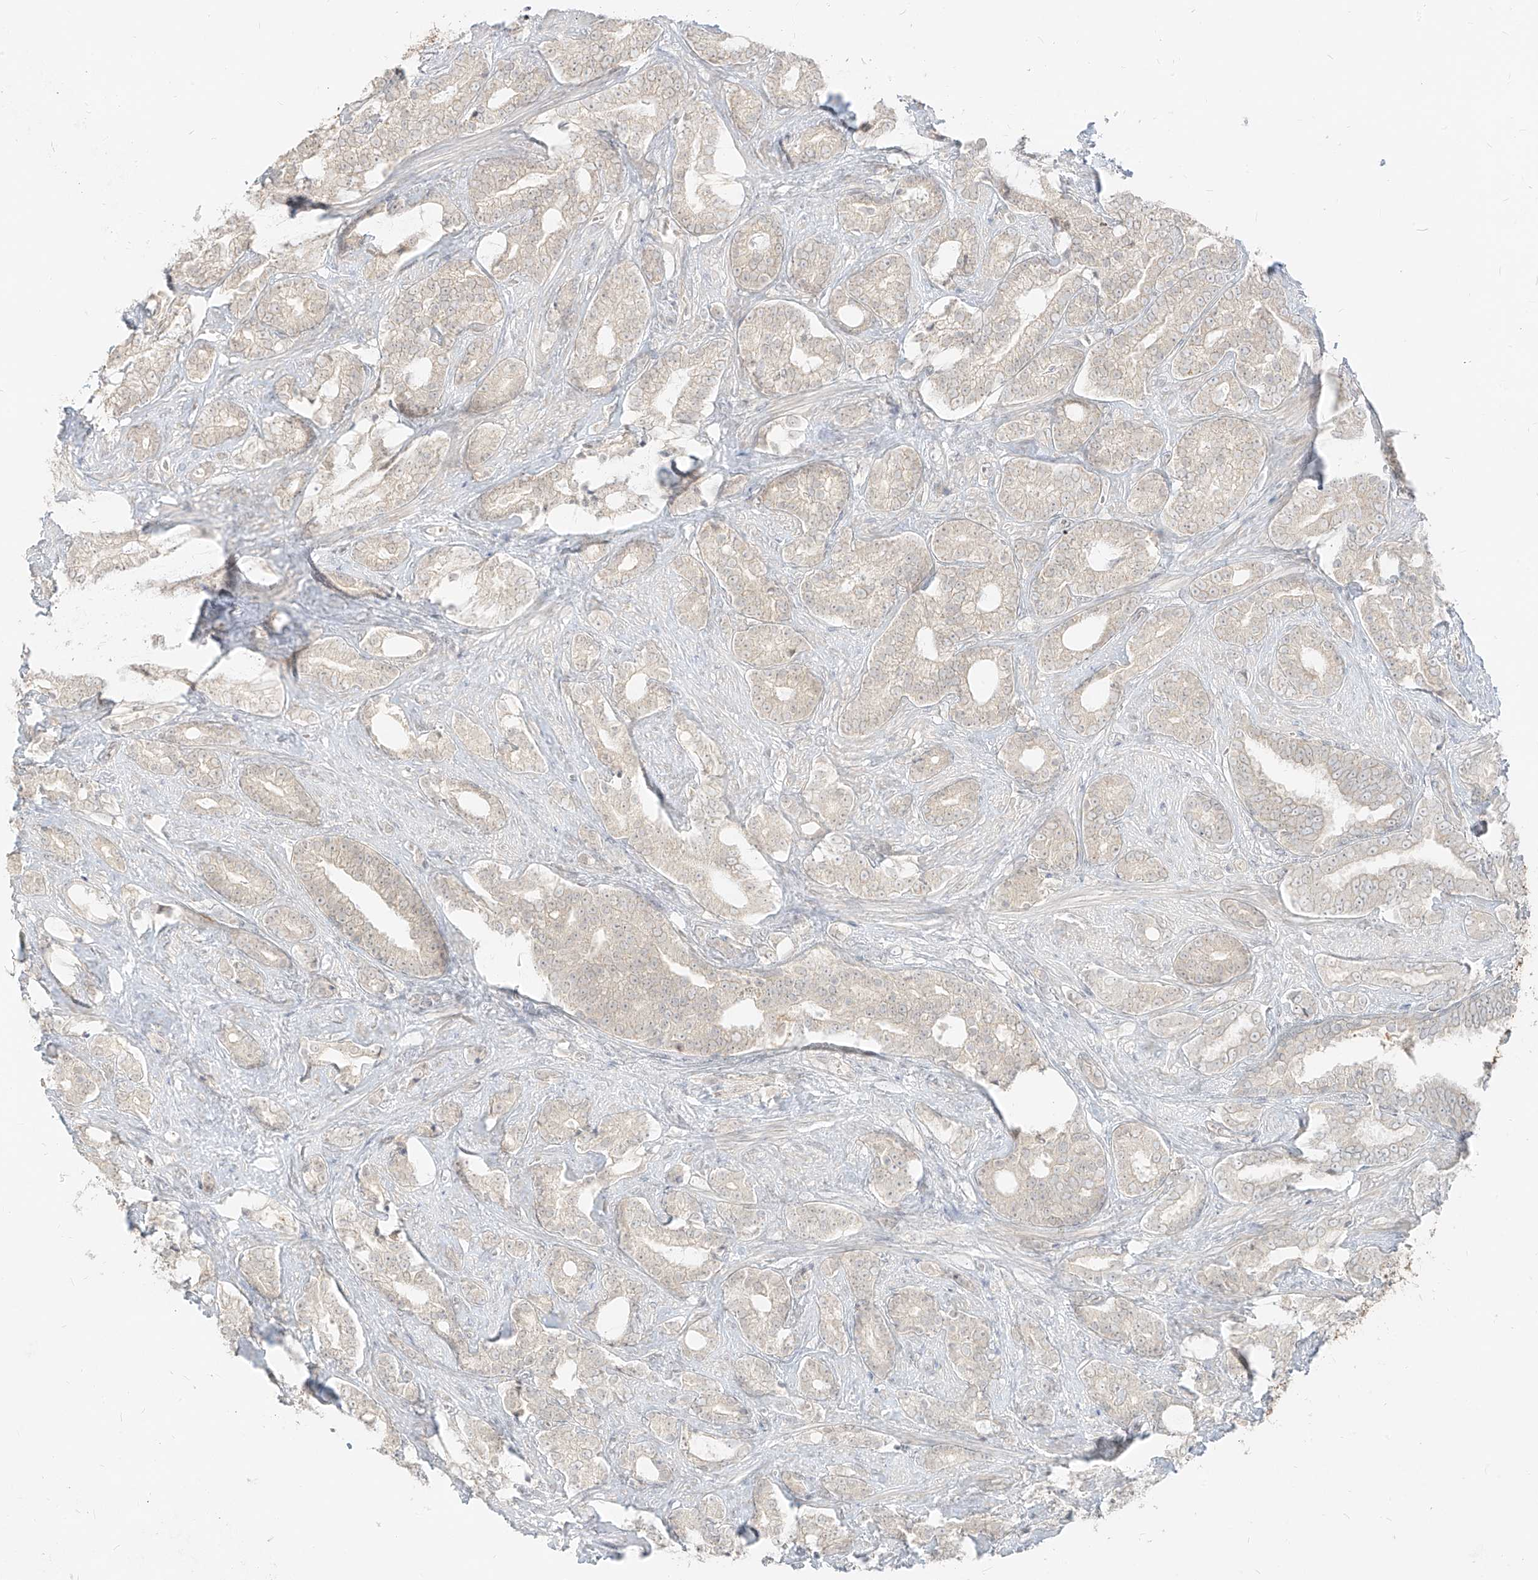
{"staining": {"intensity": "negative", "quantity": "none", "location": "none"}, "tissue": "prostate cancer", "cell_type": "Tumor cells", "image_type": "cancer", "snomed": [{"axis": "morphology", "description": "Adenocarcinoma, High grade"}, {"axis": "topography", "description": "Prostate and seminal vesicle, NOS"}], "caption": "Immunohistochemistry of human high-grade adenocarcinoma (prostate) displays no staining in tumor cells. (Stains: DAB (3,3'-diaminobenzidine) immunohistochemistry with hematoxylin counter stain, Microscopy: brightfield microscopy at high magnification).", "gene": "LIPT1", "patient": {"sex": "male", "age": 67}}